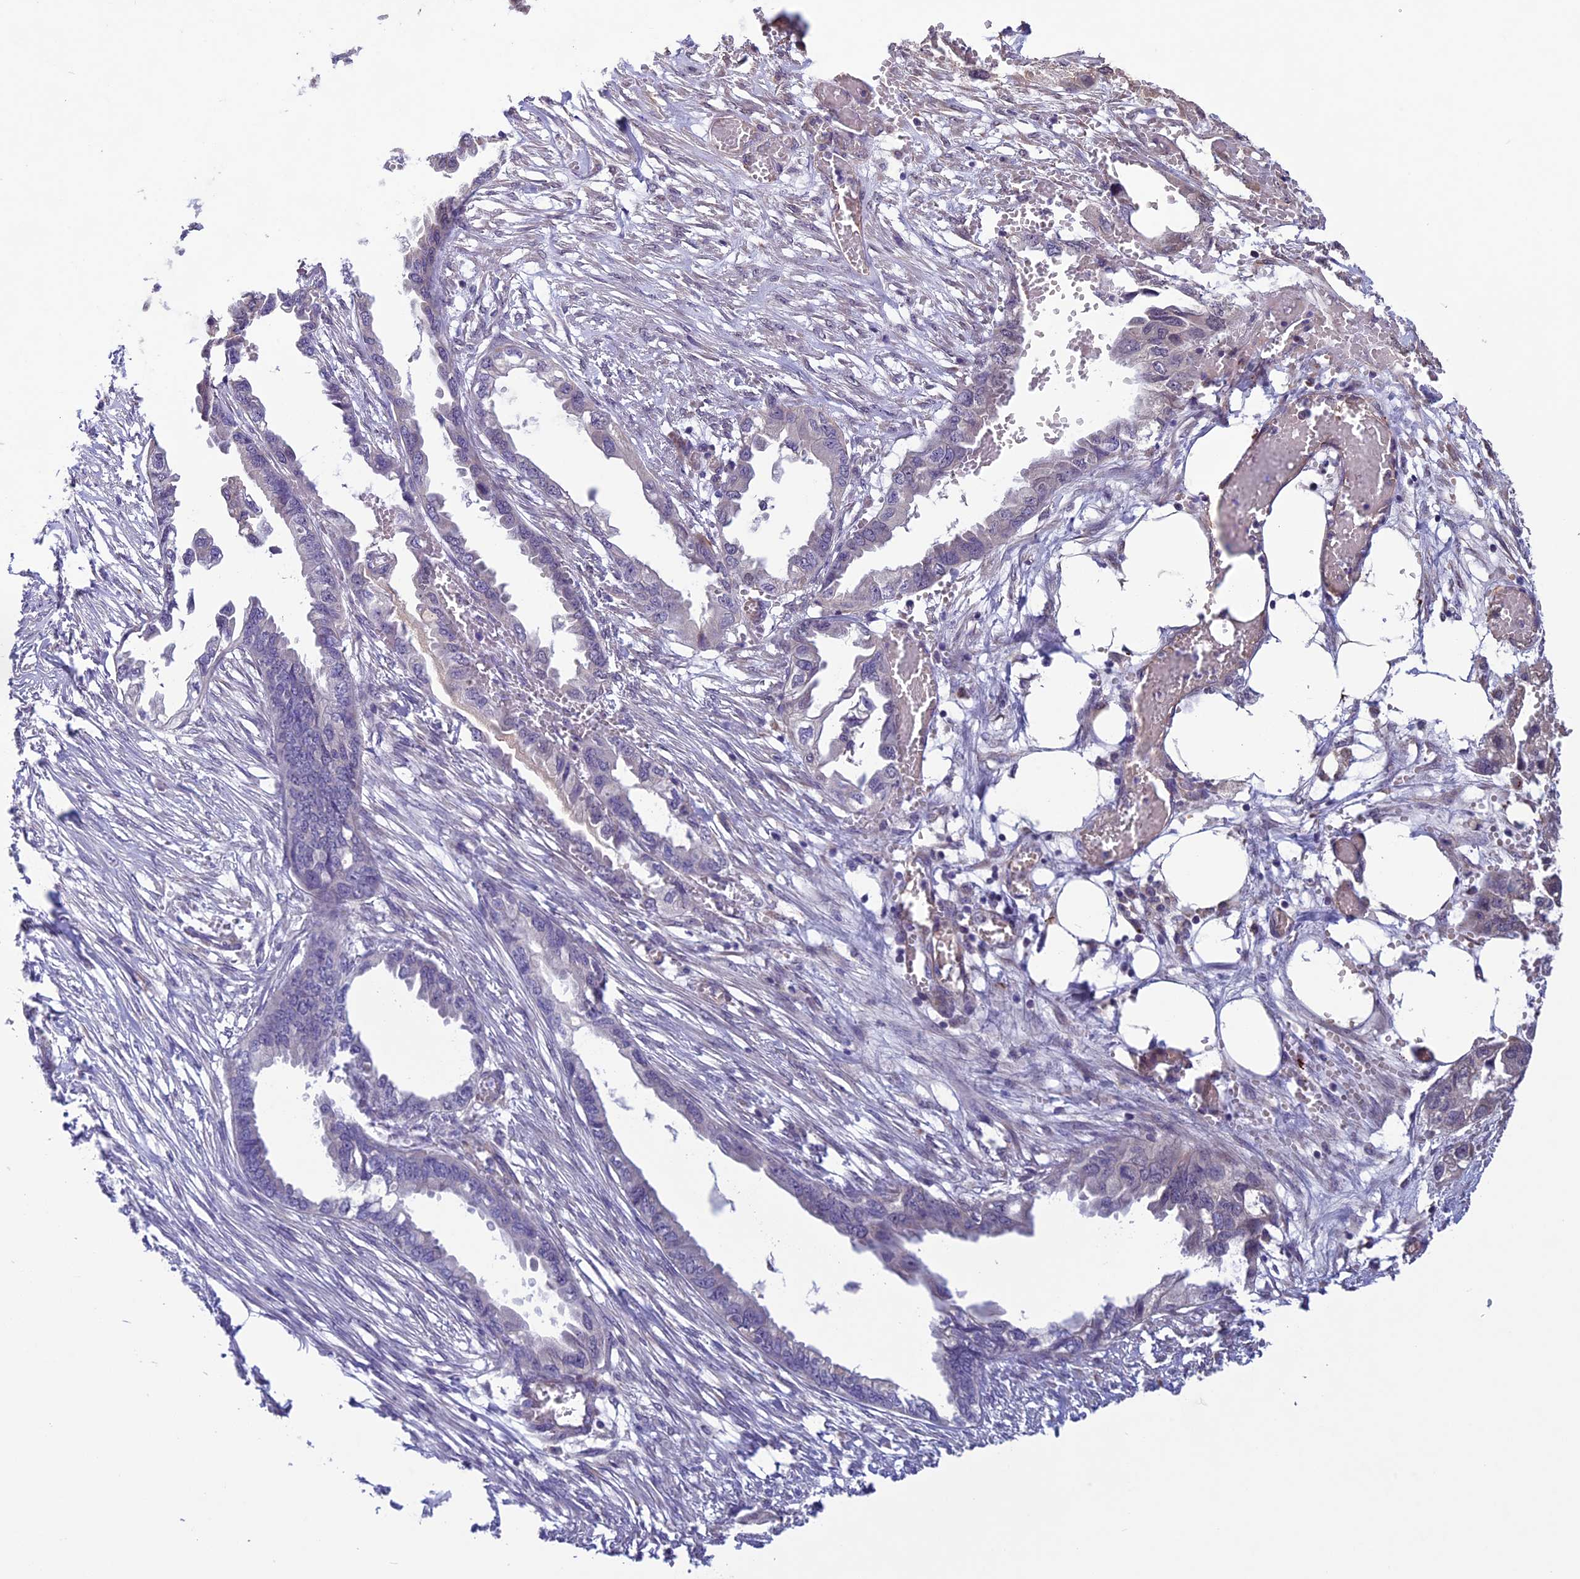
{"staining": {"intensity": "negative", "quantity": "none", "location": "none"}, "tissue": "endometrial cancer", "cell_type": "Tumor cells", "image_type": "cancer", "snomed": [{"axis": "morphology", "description": "Adenocarcinoma, NOS"}, {"axis": "morphology", "description": "Adenocarcinoma, metastatic, NOS"}, {"axis": "topography", "description": "Adipose tissue"}, {"axis": "topography", "description": "Endometrium"}], "caption": "The photomicrograph reveals no staining of tumor cells in endometrial cancer (adenocarcinoma). Nuclei are stained in blue.", "gene": "C3orf70", "patient": {"sex": "female", "age": 67}}